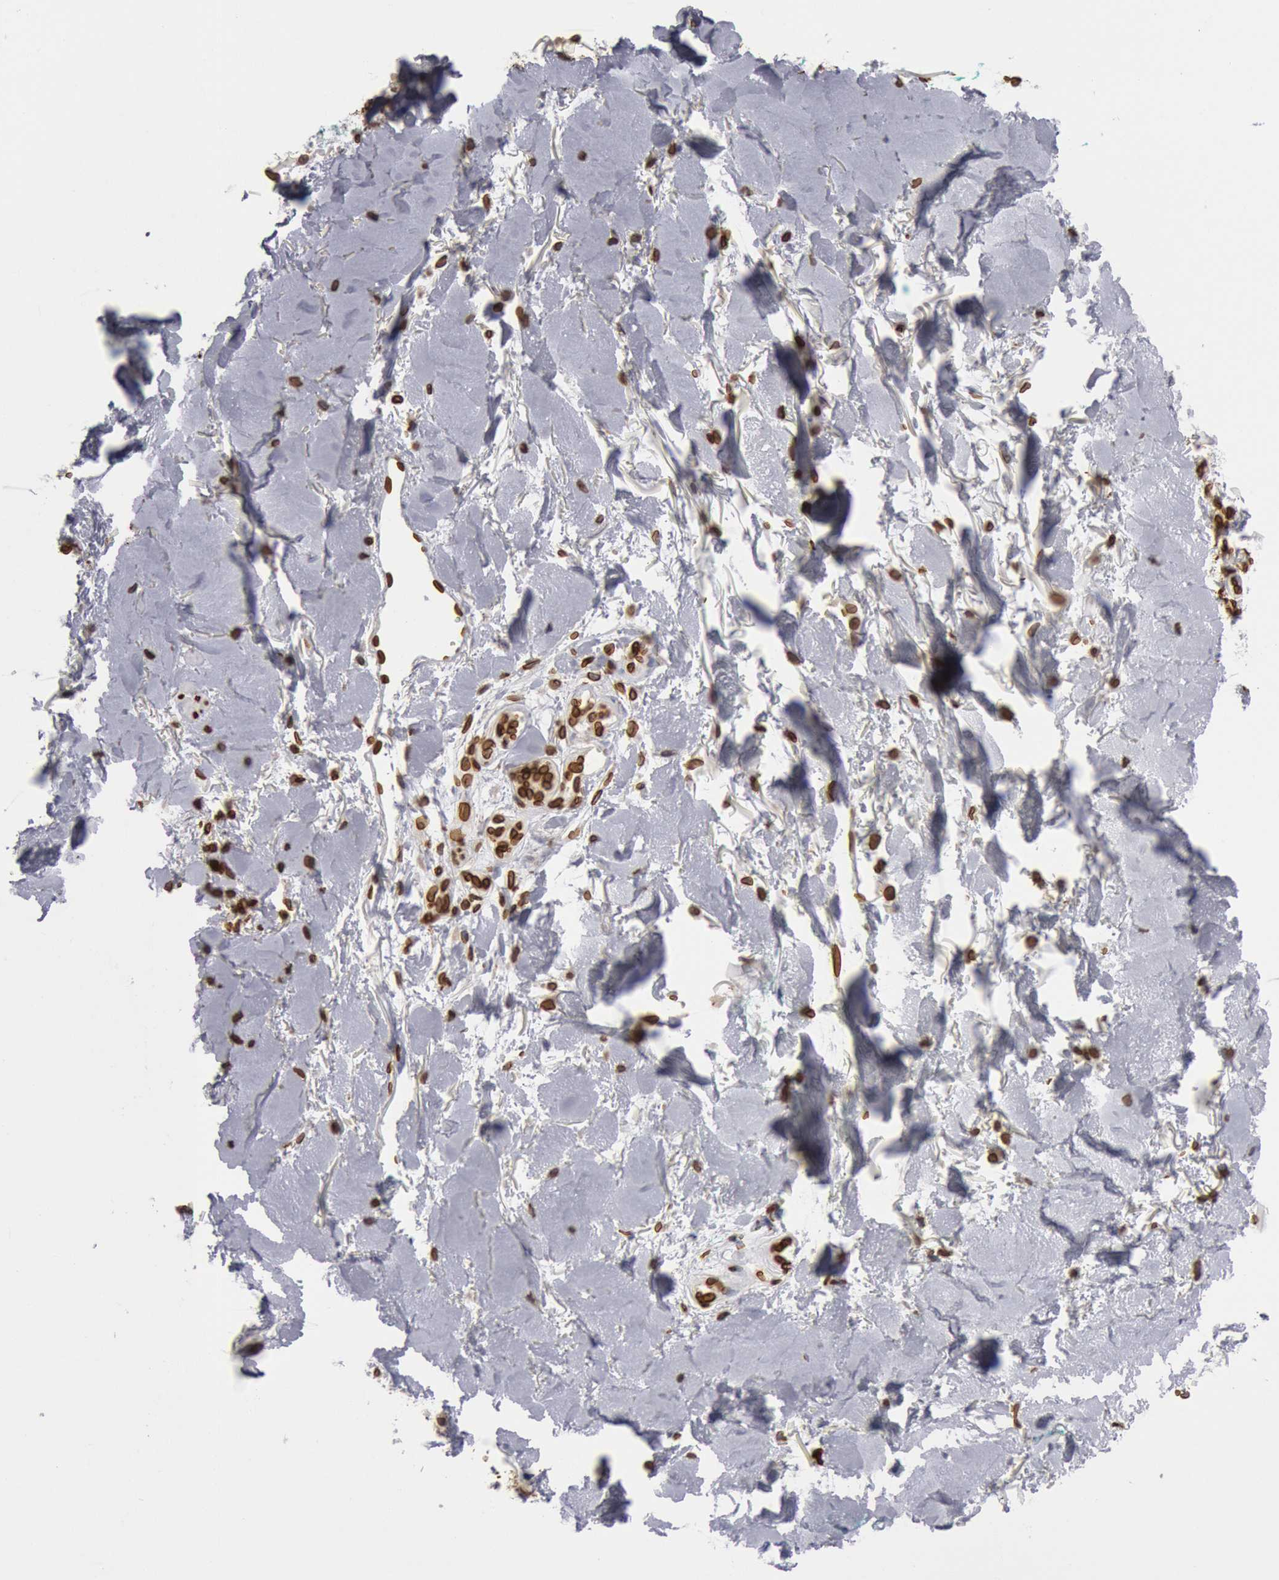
{"staining": {"intensity": "strong", "quantity": ">75%", "location": "cytoplasmic/membranous,nuclear"}, "tissue": "melanoma", "cell_type": "Tumor cells", "image_type": "cancer", "snomed": [{"axis": "morphology", "description": "Malignant melanoma, NOS"}, {"axis": "topography", "description": "Skin"}], "caption": "Tumor cells show strong cytoplasmic/membranous and nuclear positivity in about >75% of cells in malignant melanoma.", "gene": "SUN2", "patient": {"sex": "female", "age": 85}}